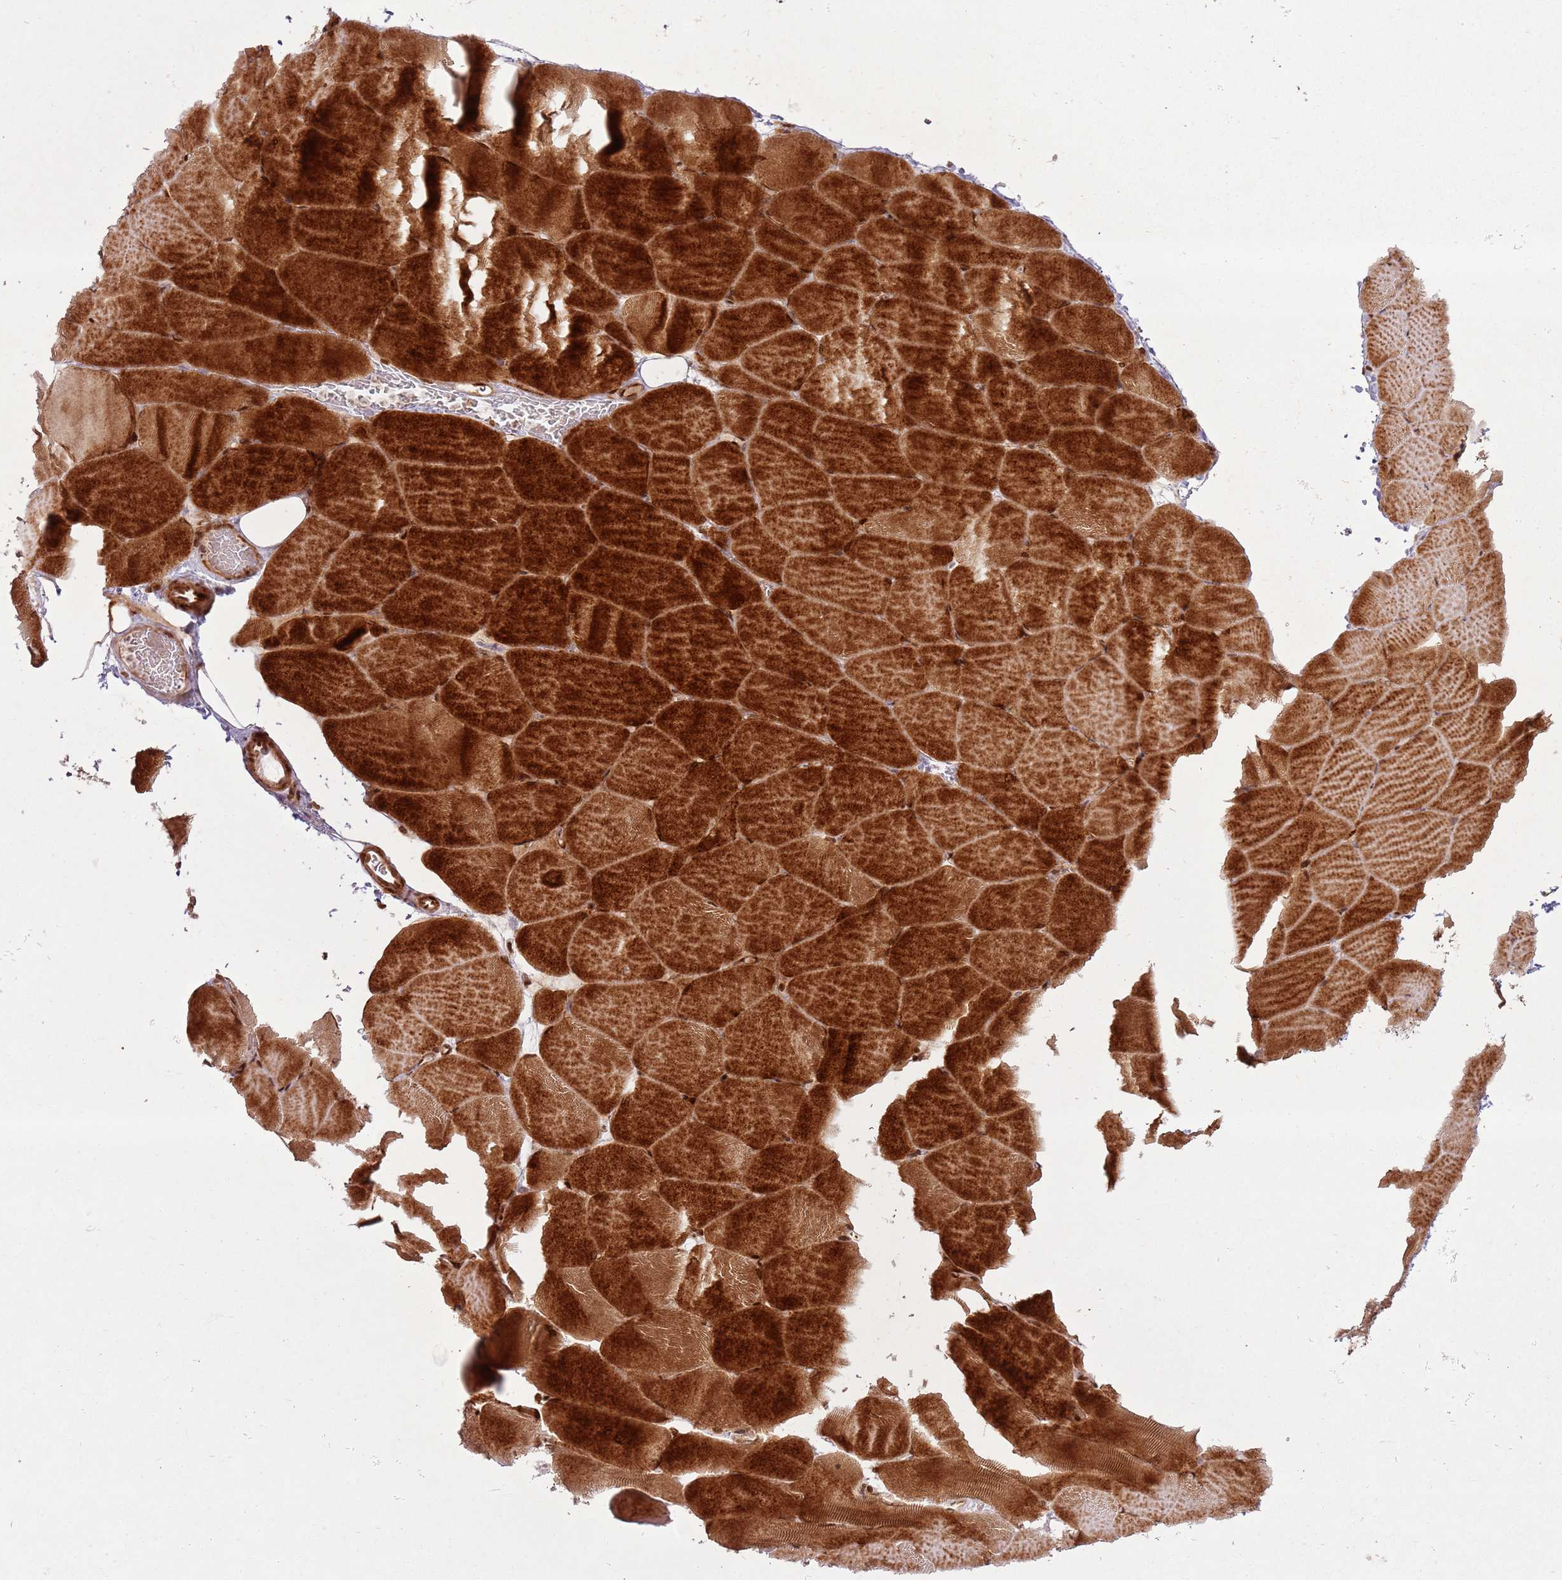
{"staining": {"intensity": "strong", "quantity": ">75%", "location": "cytoplasmic/membranous"}, "tissue": "skeletal muscle", "cell_type": "Myocytes", "image_type": "normal", "snomed": [{"axis": "morphology", "description": "Normal tissue, NOS"}, {"axis": "topography", "description": "Skeletal muscle"}, {"axis": "topography", "description": "Parathyroid gland"}], "caption": "Skeletal muscle stained with immunohistochemistry (IHC) shows strong cytoplasmic/membranous positivity in about >75% of myocytes.", "gene": "KLHL36", "patient": {"sex": "female", "age": 37}}